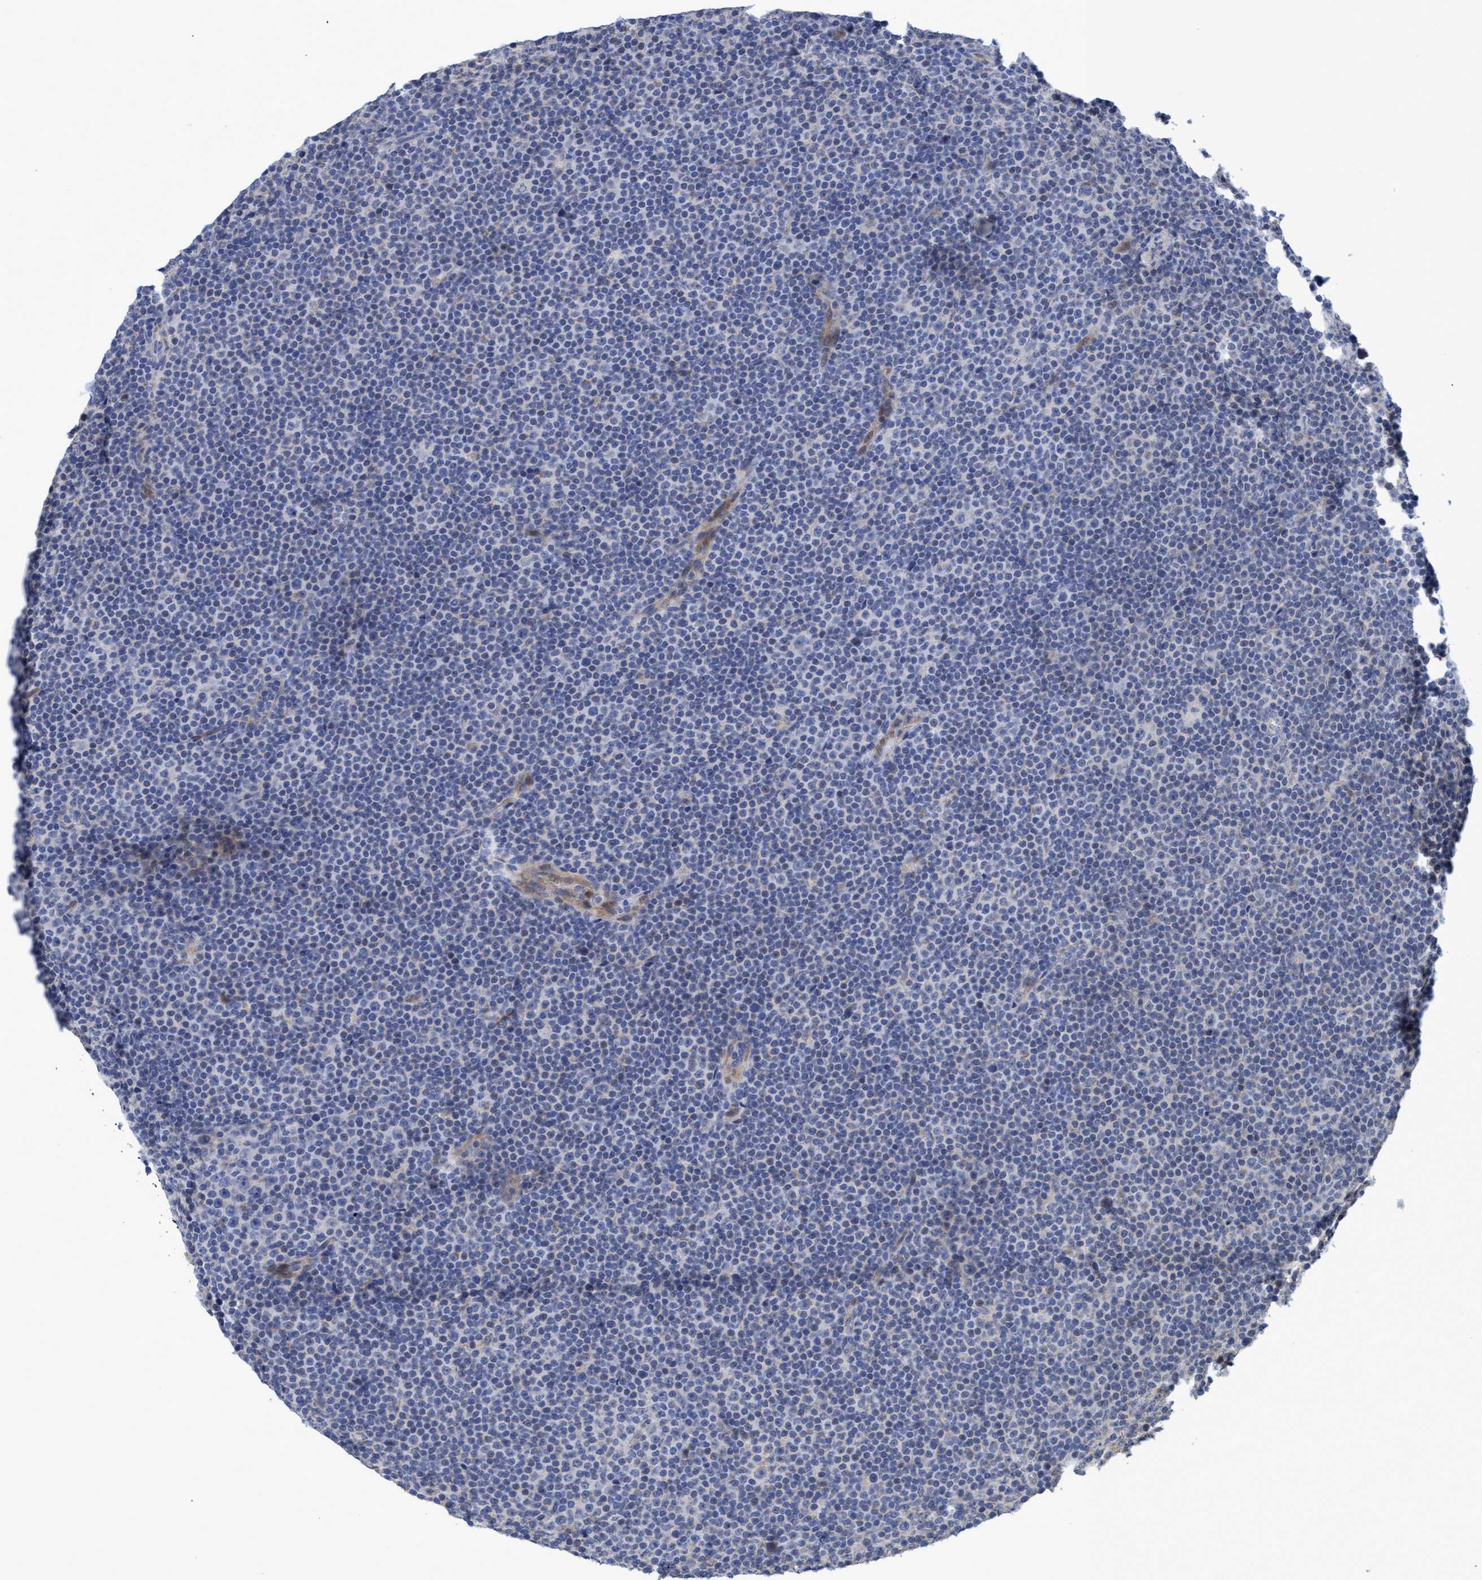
{"staining": {"intensity": "negative", "quantity": "none", "location": "none"}, "tissue": "lymphoma", "cell_type": "Tumor cells", "image_type": "cancer", "snomed": [{"axis": "morphology", "description": "Malignant lymphoma, non-Hodgkin's type, Low grade"}, {"axis": "topography", "description": "Lymph node"}], "caption": "Immunohistochemistry of human malignant lymphoma, non-Hodgkin's type (low-grade) shows no positivity in tumor cells.", "gene": "SEMA4D", "patient": {"sex": "female", "age": 67}}